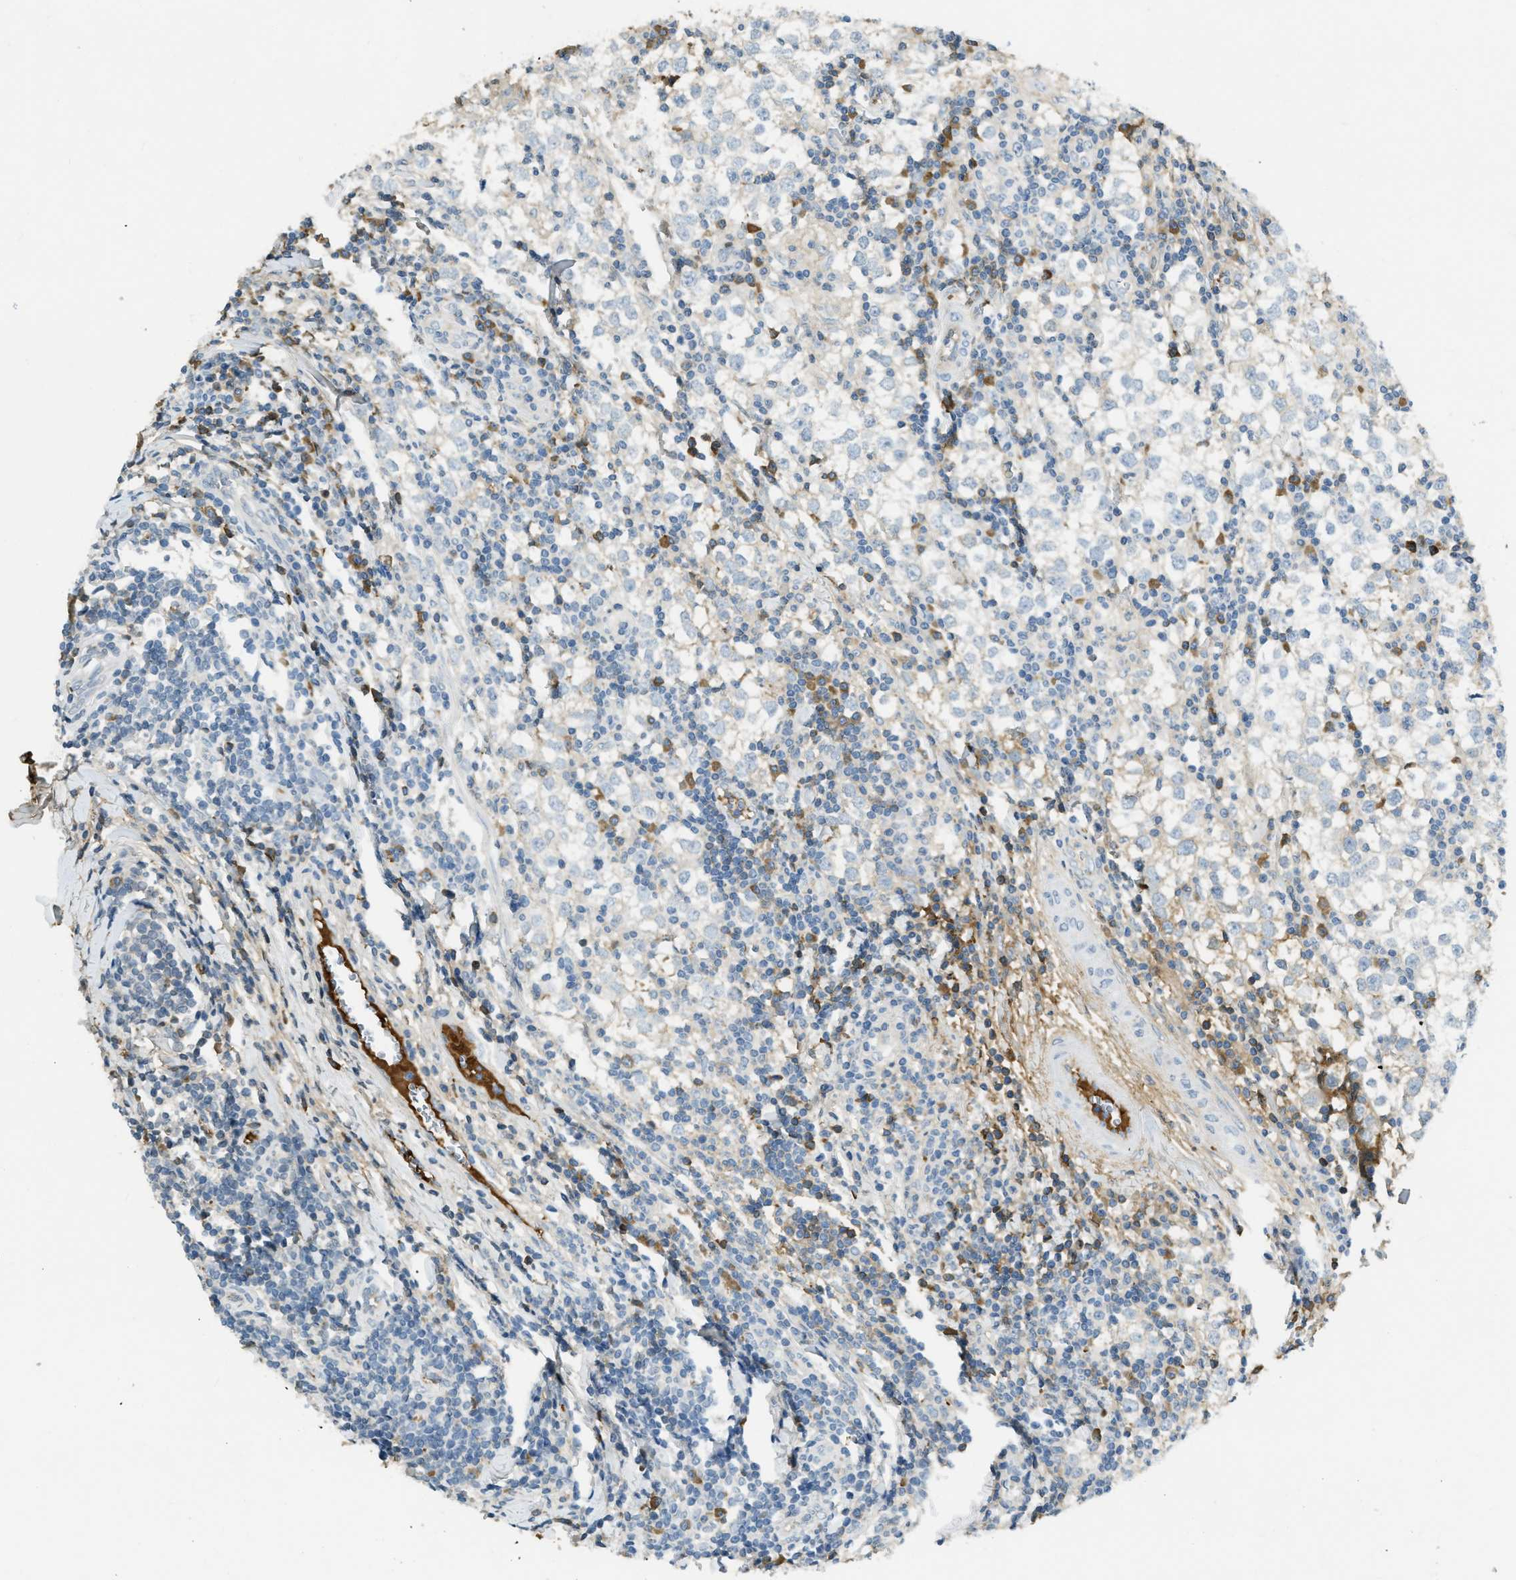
{"staining": {"intensity": "negative", "quantity": "none", "location": "none"}, "tissue": "testis cancer", "cell_type": "Tumor cells", "image_type": "cancer", "snomed": [{"axis": "morphology", "description": "Seminoma, NOS"}, {"axis": "morphology", "description": "Carcinoma, Embryonal, NOS"}, {"axis": "topography", "description": "Testis"}], "caption": "There is no significant staining in tumor cells of testis cancer (embryonal carcinoma).", "gene": "PRTN3", "patient": {"sex": "male", "age": 36}}